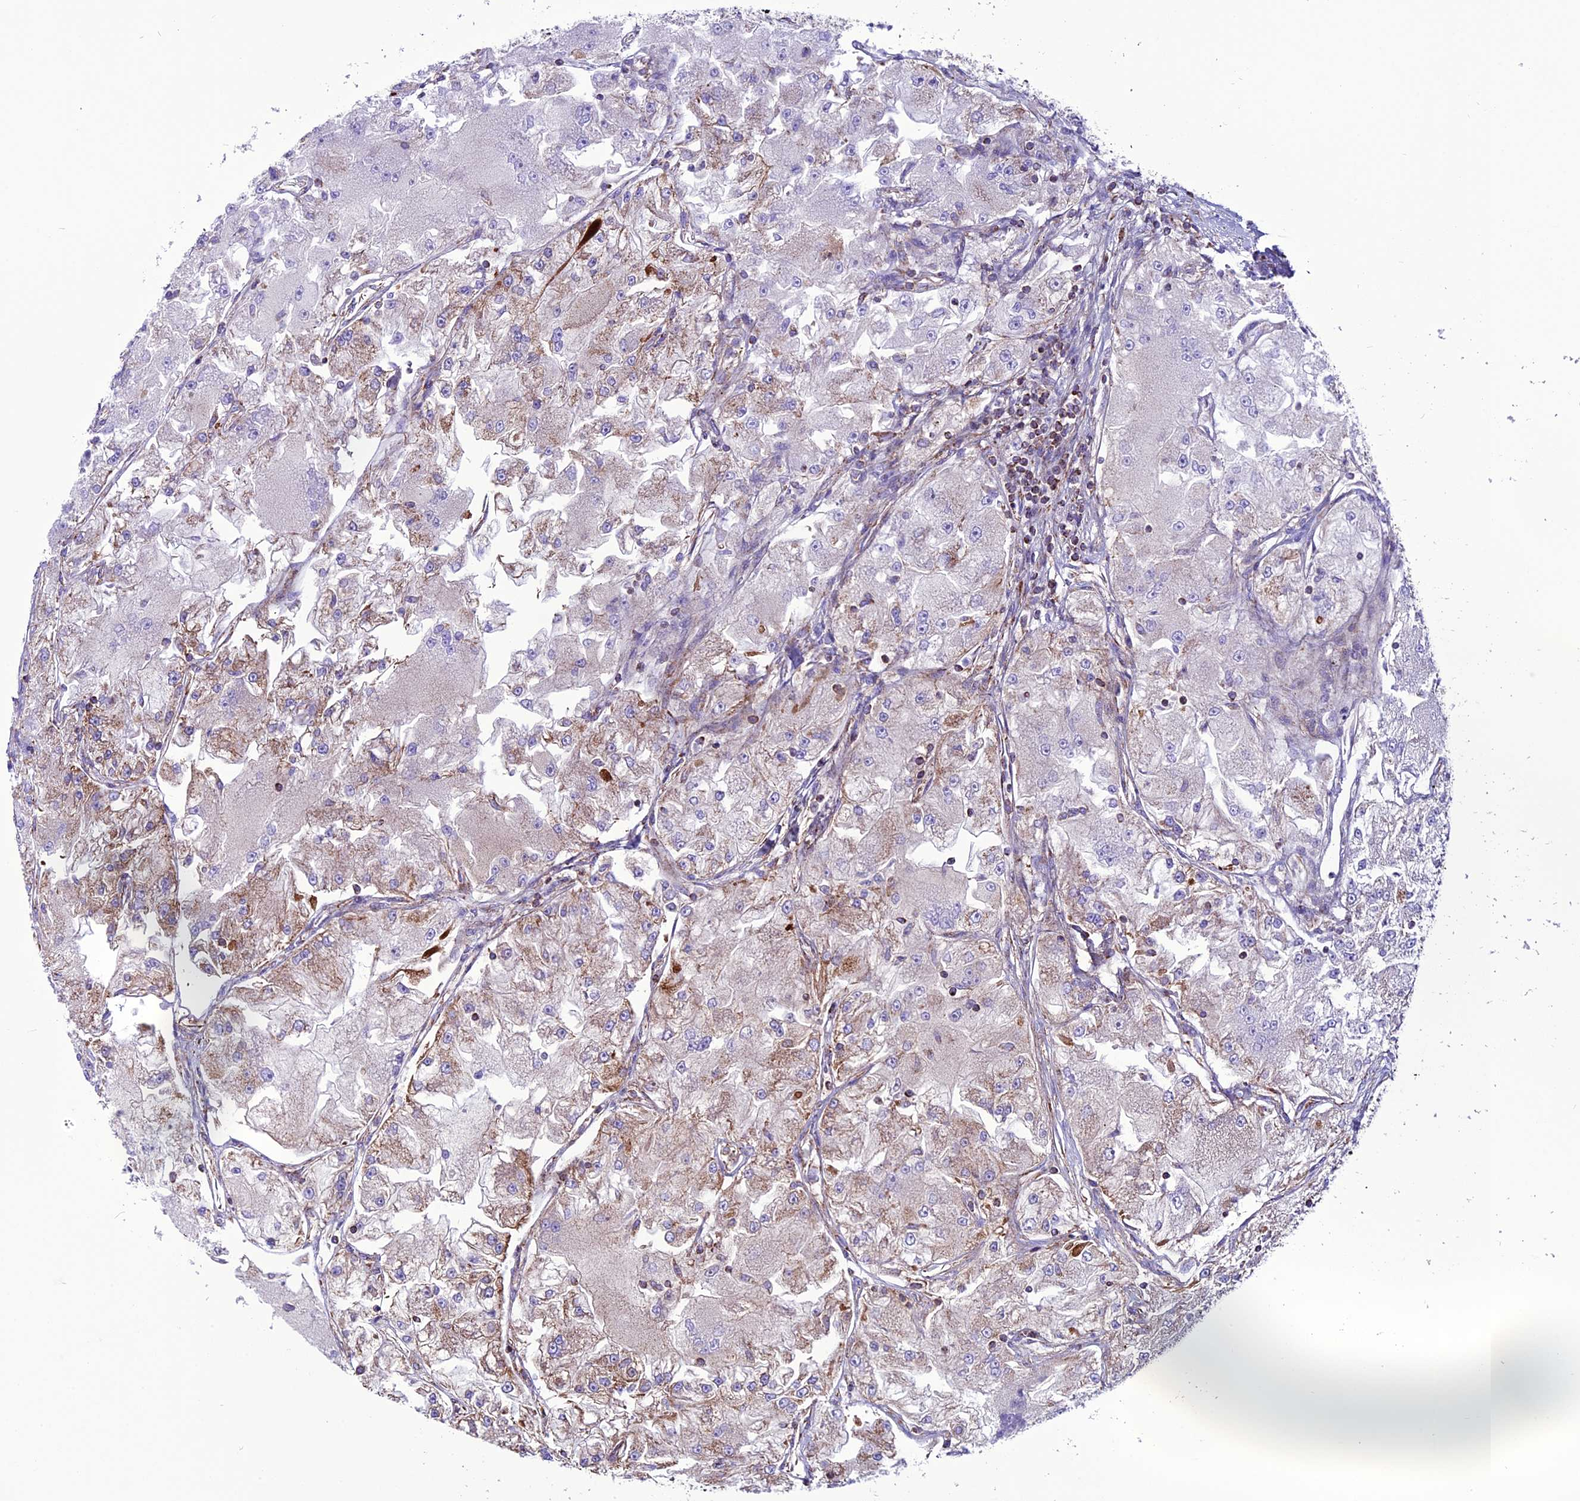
{"staining": {"intensity": "moderate", "quantity": "<25%", "location": "cytoplasmic/membranous"}, "tissue": "renal cancer", "cell_type": "Tumor cells", "image_type": "cancer", "snomed": [{"axis": "morphology", "description": "Adenocarcinoma, NOS"}, {"axis": "topography", "description": "Kidney"}], "caption": "This photomicrograph displays immunohistochemistry (IHC) staining of renal cancer, with low moderate cytoplasmic/membranous positivity in approximately <25% of tumor cells.", "gene": "ICA1L", "patient": {"sex": "female", "age": 72}}